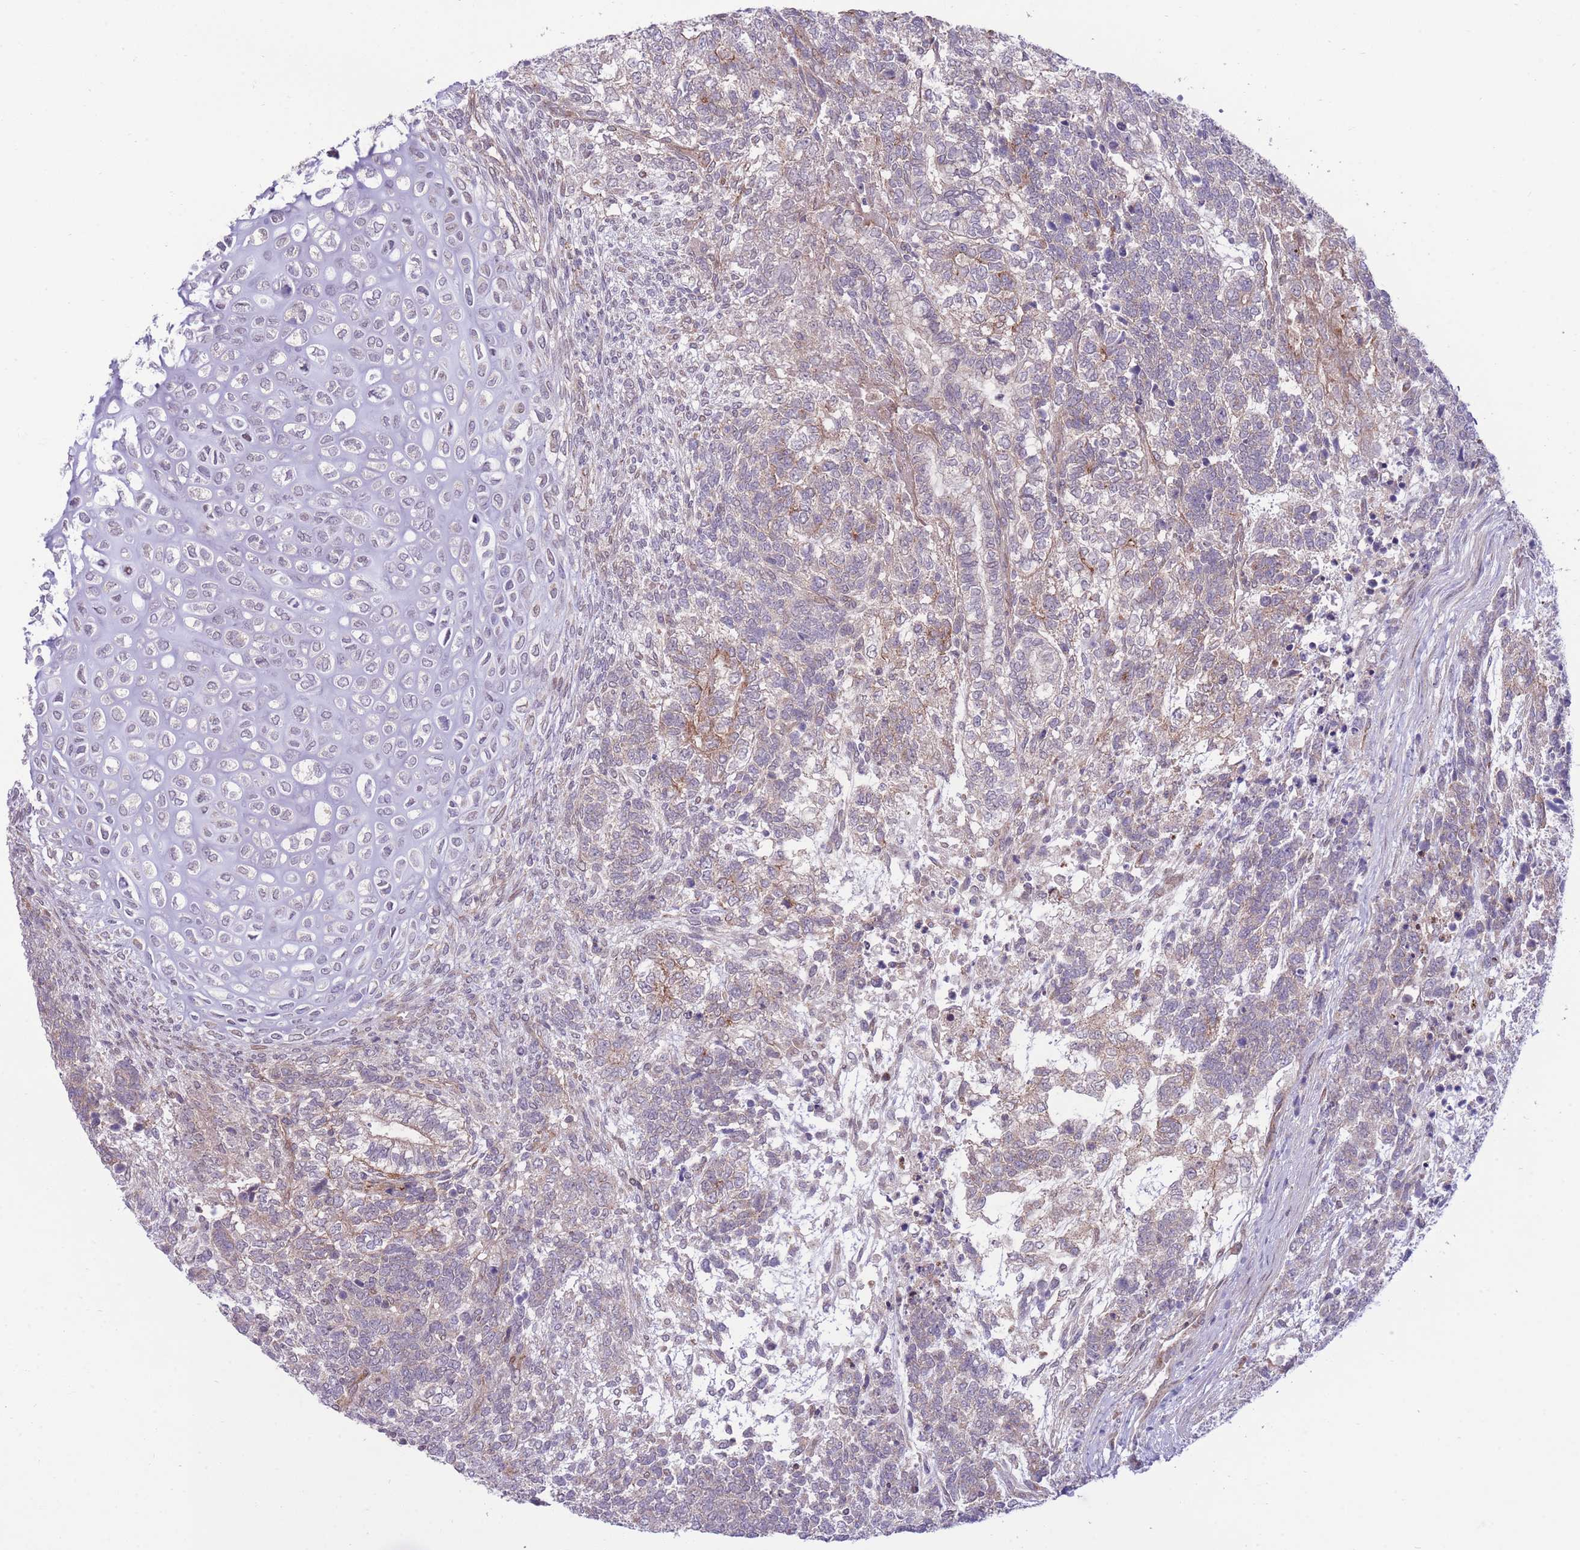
{"staining": {"intensity": "moderate", "quantity": "<25%", "location": "cytoplasmic/membranous"}, "tissue": "testis cancer", "cell_type": "Tumor cells", "image_type": "cancer", "snomed": [{"axis": "morphology", "description": "Carcinoma, Embryonal, NOS"}, {"axis": "topography", "description": "Testis"}], "caption": "Testis cancer stained for a protein displays moderate cytoplasmic/membranous positivity in tumor cells.", "gene": "RIC8A", "patient": {"sex": "male", "age": 23}}